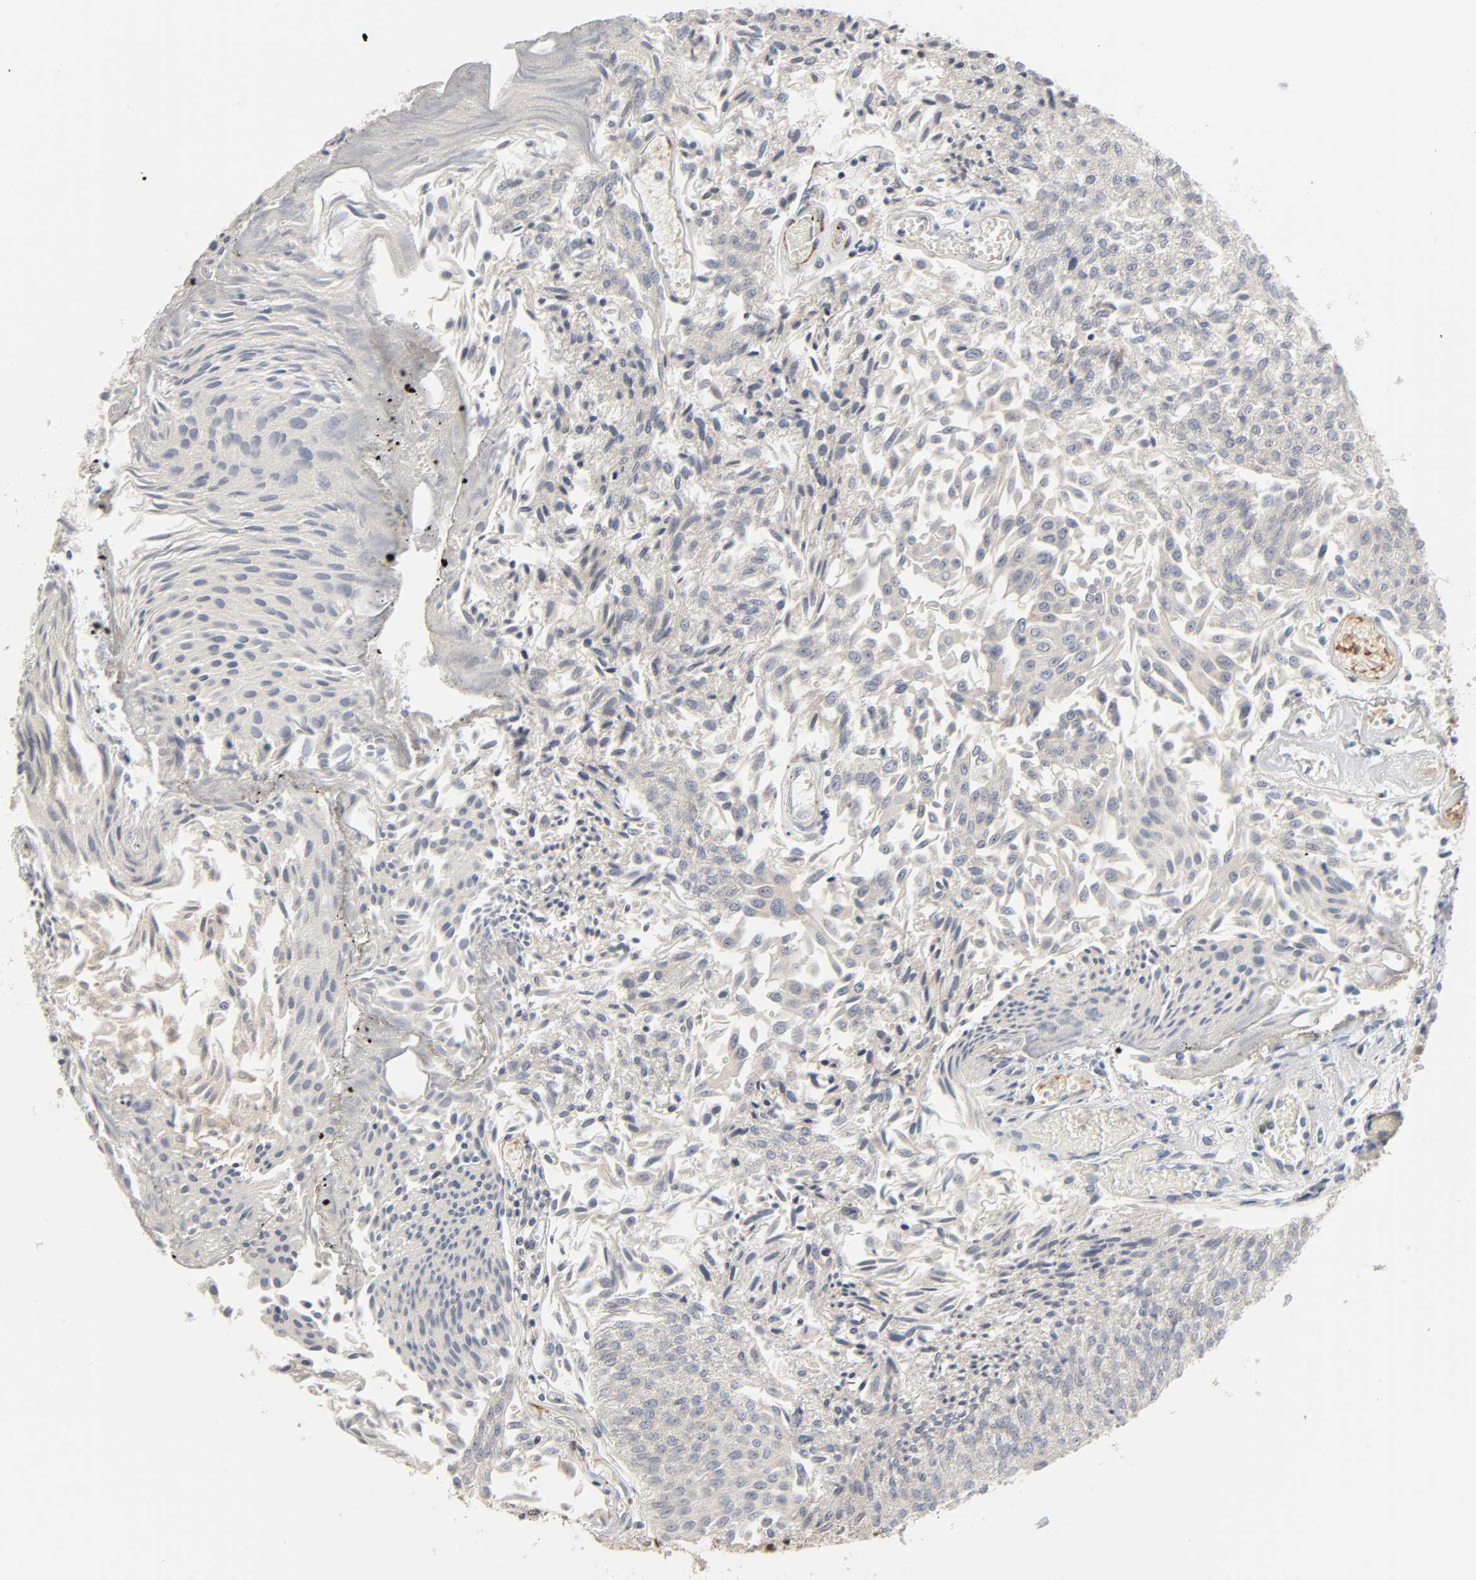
{"staining": {"intensity": "weak", "quantity": "<25%", "location": "cytoplasmic/membranous"}, "tissue": "urothelial cancer", "cell_type": "Tumor cells", "image_type": "cancer", "snomed": [{"axis": "morphology", "description": "Urothelial carcinoma, Low grade"}, {"axis": "topography", "description": "Urinary bladder"}], "caption": "Tumor cells show no significant protein expression in urothelial cancer.", "gene": "FAM118A", "patient": {"sex": "male", "age": 86}}